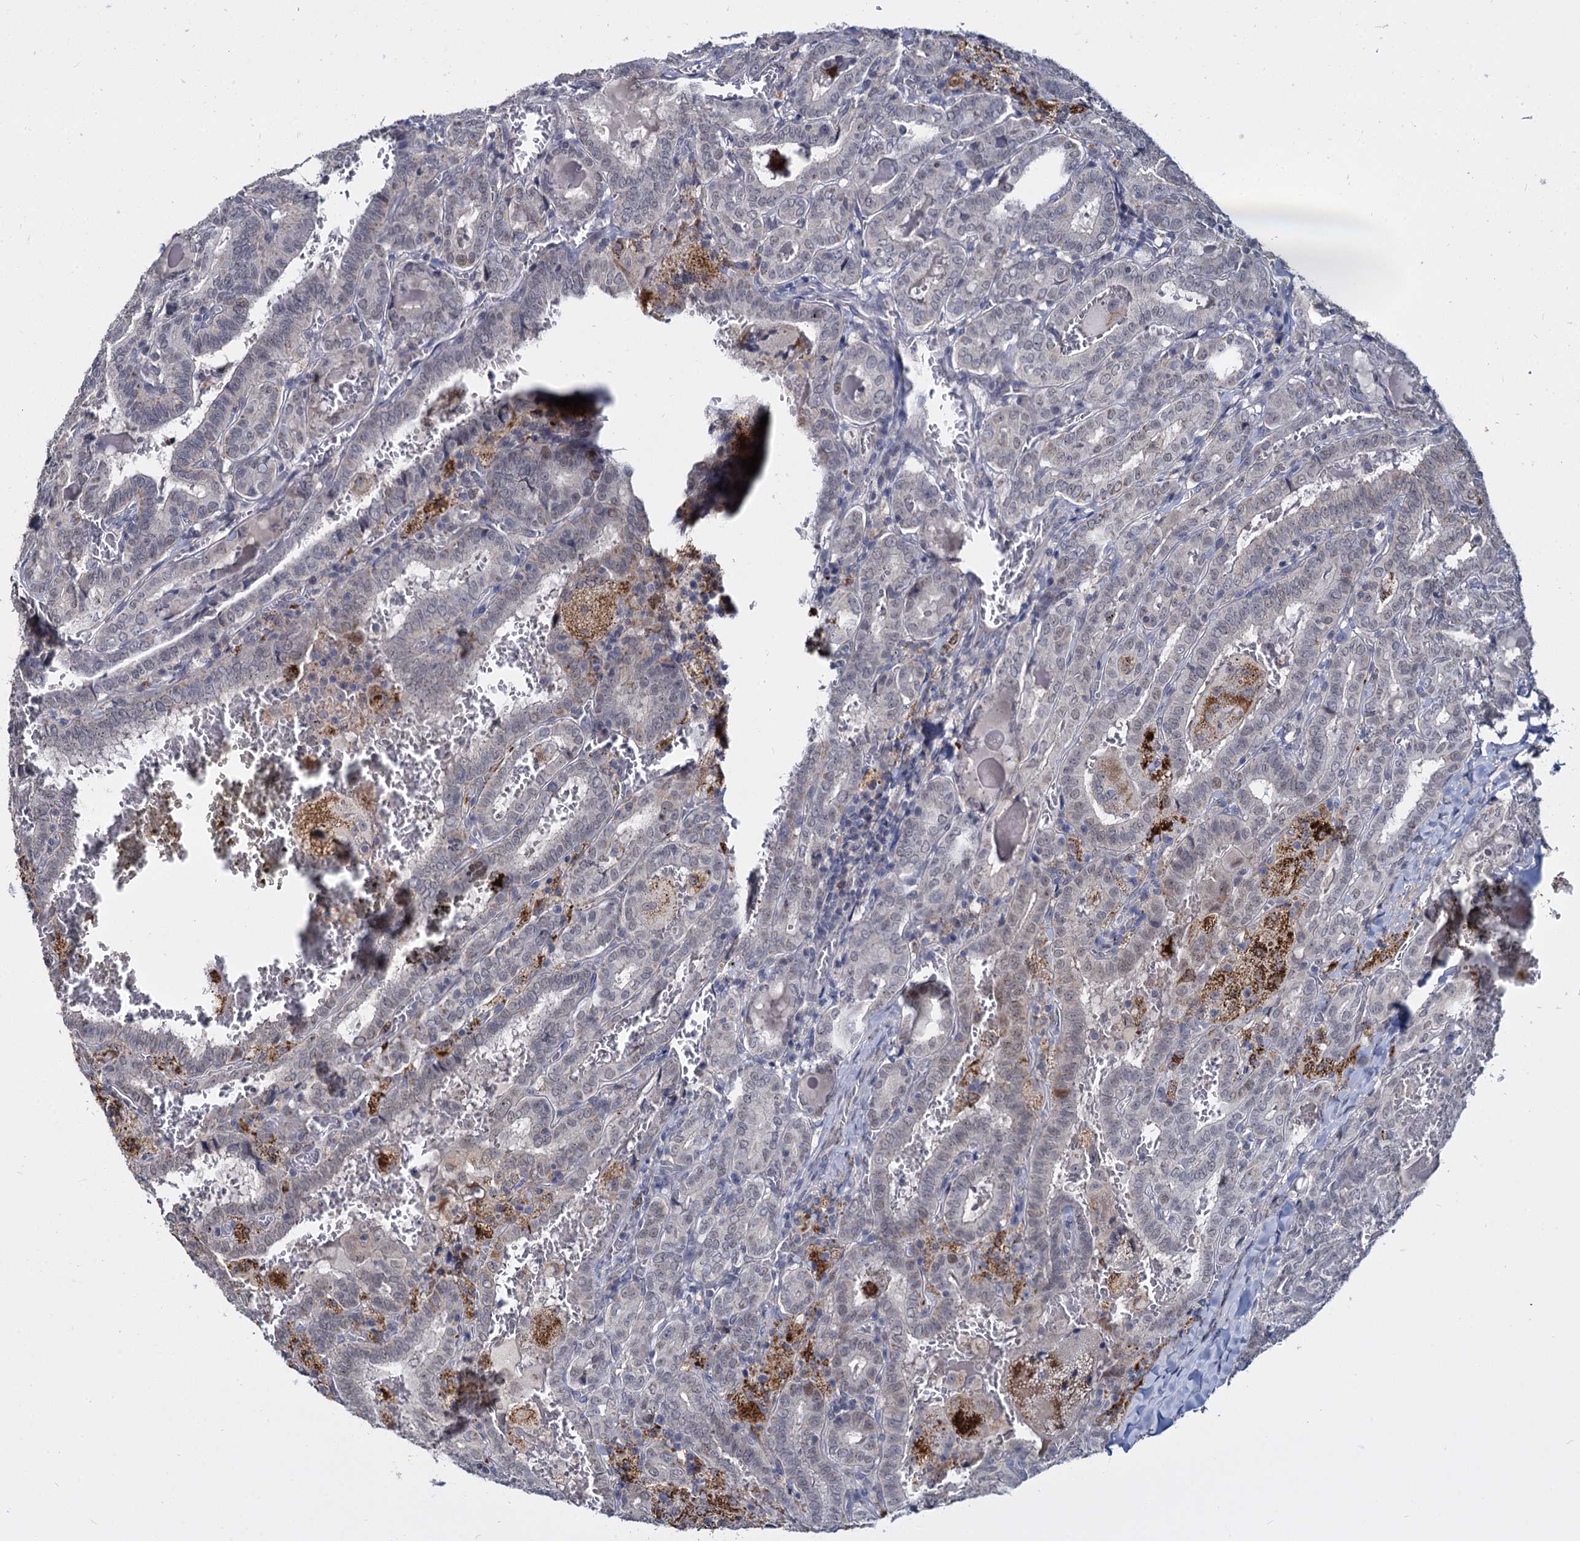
{"staining": {"intensity": "negative", "quantity": "none", "location": "none"}, "tissue": "thyroid cancer", "cell_type": "Tumor cells", "image_type": "cancer", "snomed": [{"axis": "morphology", "description": "Papillary adenocarcinoma, NOS"}, {"axis": "topography", "description": "Thyroid gland"}], "caption": "High magnification brightfield microscopy of thyroid papillary adenocarcinoma stained with DAB (brown) and counterstained with hematoxylin (blue): tumor cells show no significant staining. (Stains: DAB (3,3'-diaminobenzidine) immunohistochemistry (IHC) with hematoxylin counter stain, Microscopy: brightfield microscopy at high magnification).", "gene": "RPUSD4", "patient": {"sex": "female", "age": 72}}